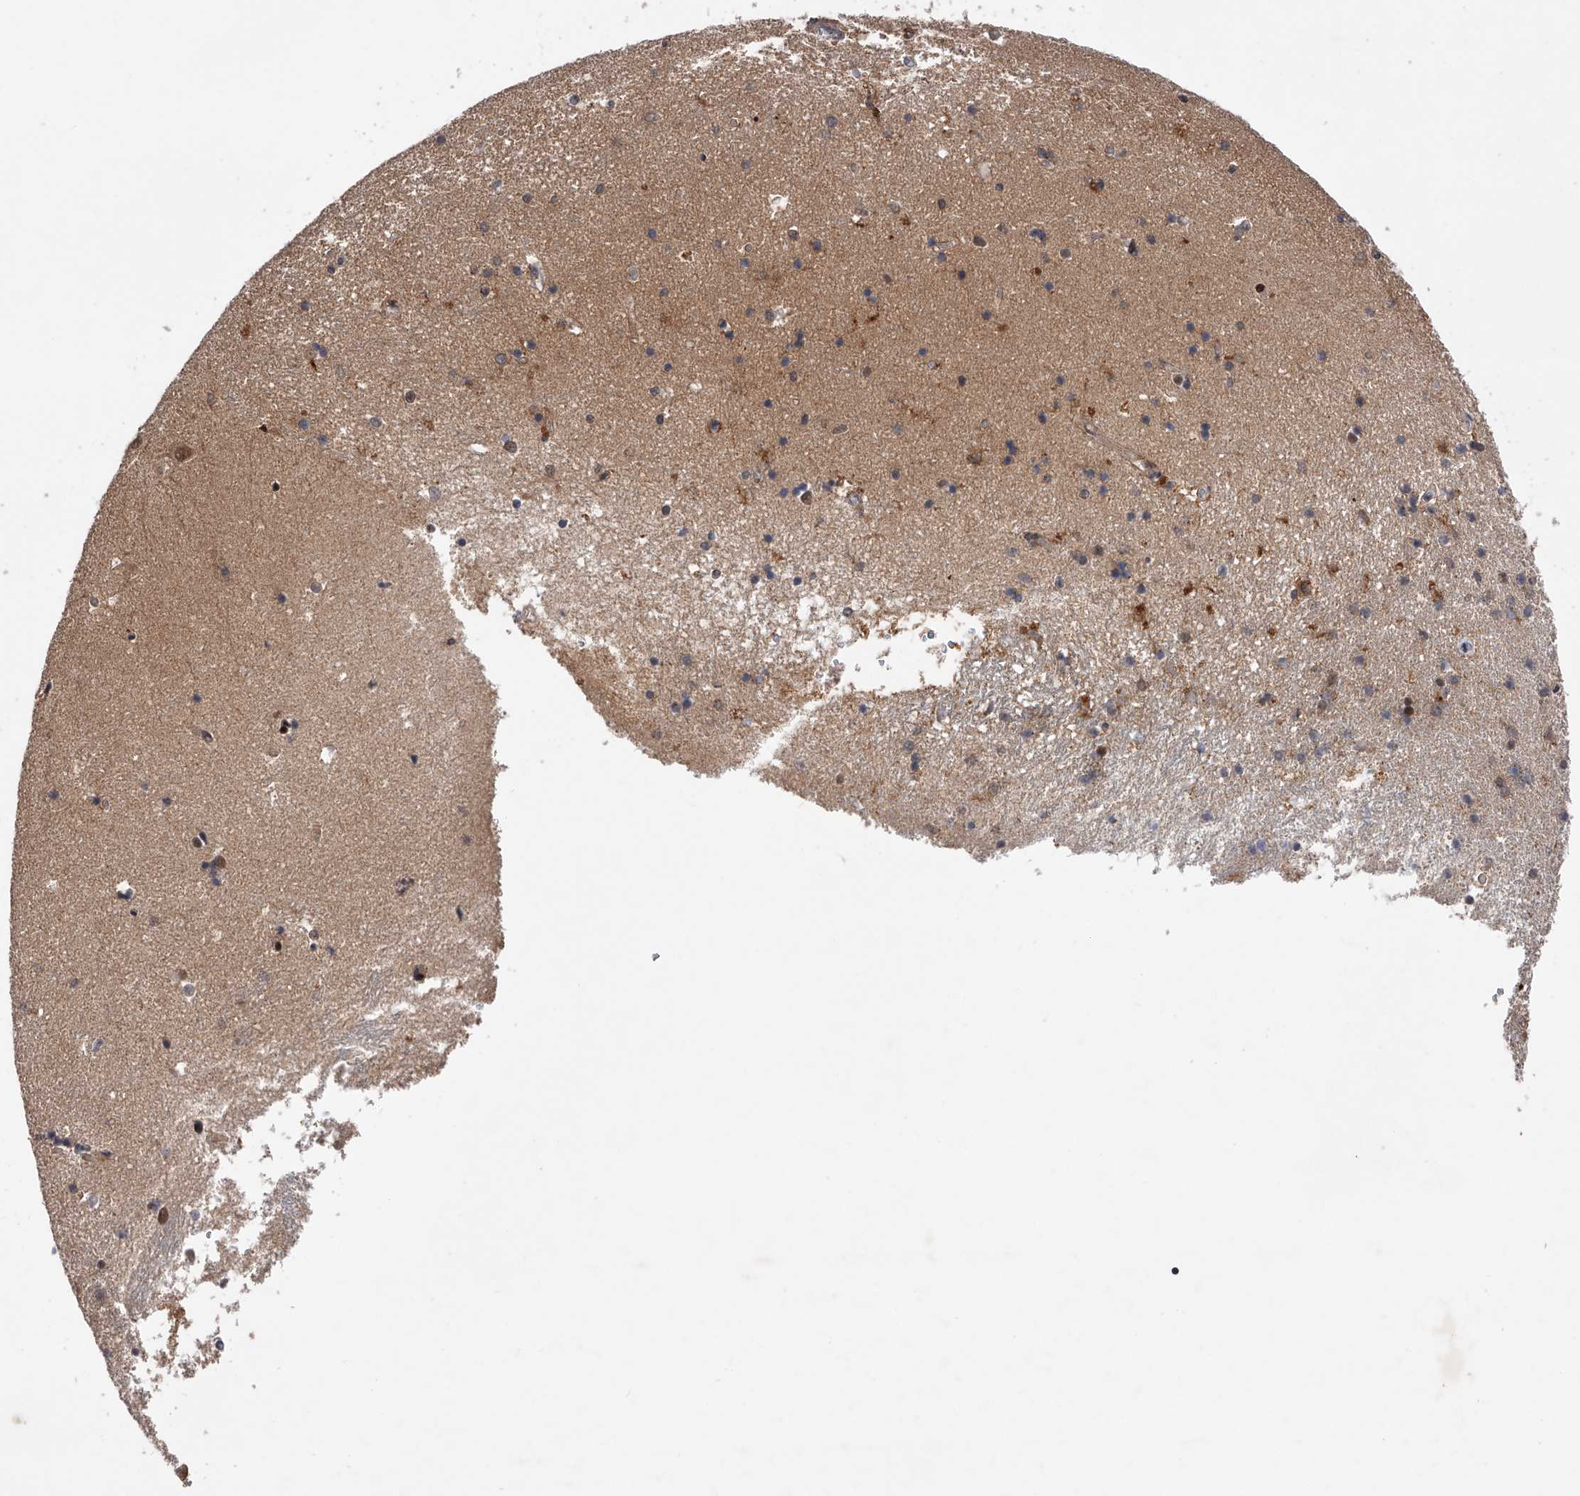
{"staining": {"intensity": "weak", "quantity": "<25%", "location": "cytoplasmic/membranous,nuclear"}, "tissue": "hippocampus", "cell_type": "Glial cells", "image_type": "normal", "snomed": [{"axis": "morphology", "description": "Normal tissue, NOS"}, {"axis": "topography", "description": "Hippocampus"}], "caption": "Glial cells are negative for brown protein staining in normal hippocampus. (DAB immunohistochemistry, high magnification).", "gene": "RWDD2A", "patient": {"sex": "male", "age": 45}}